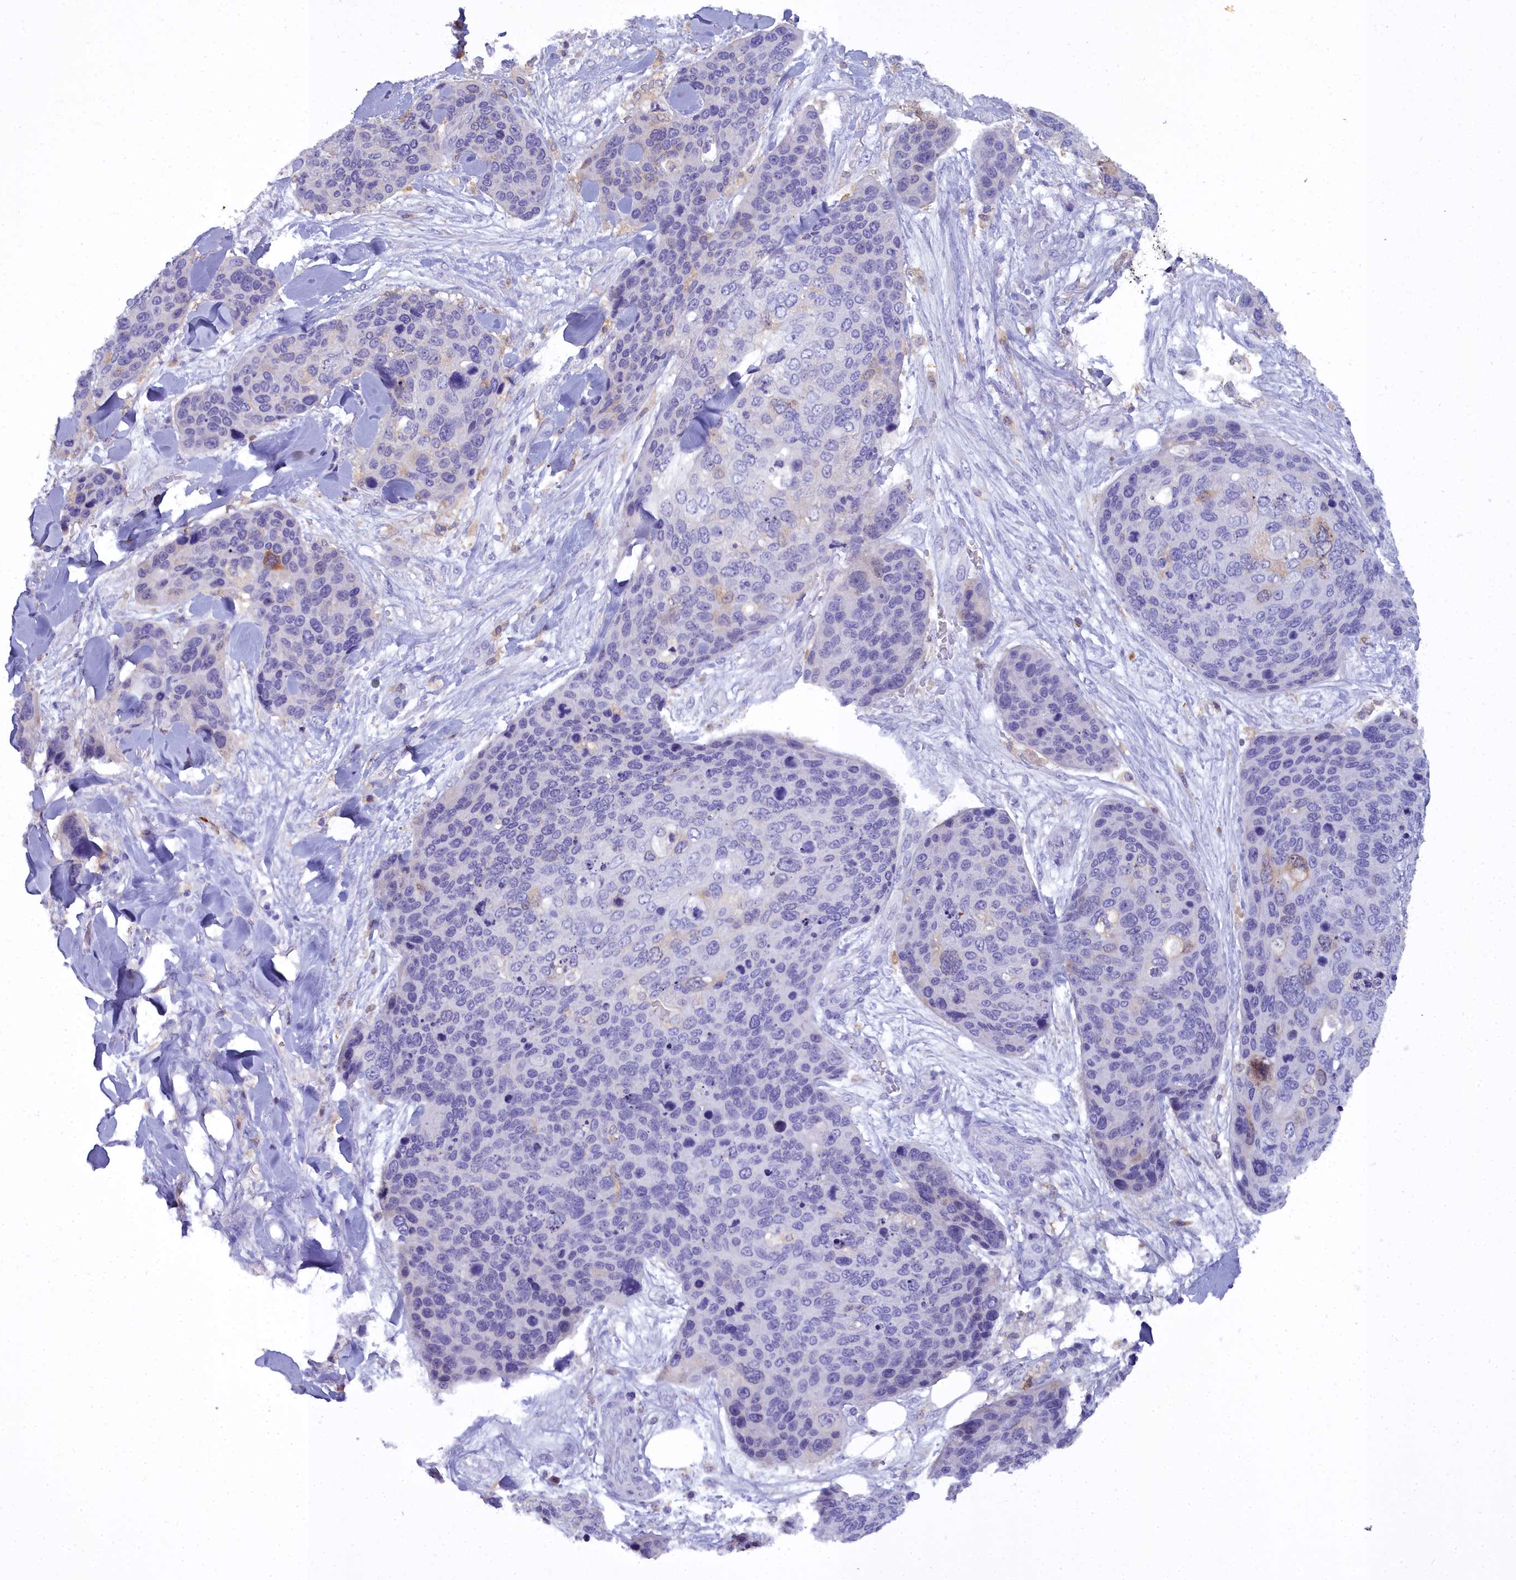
{"staining": {"intensity": "negative", "quantity": "none", "location": "none"}, "tissue": "skin cancer", "cell_type": "Tumor cells", "image_type": "cancer", "snomed": [{"axis": "morphology", "description": "Basal cell carcinoma"}, {"axis": "topography", "description": "Skin"}], "caption": "A high-resolution image shows immunohistochemistry (IHC) staining of skin basal cell carcinoma, which shows no significant expression in tumor cells.", "gene": "BLNK", "patient": {"sex": "female", "age": 74}}